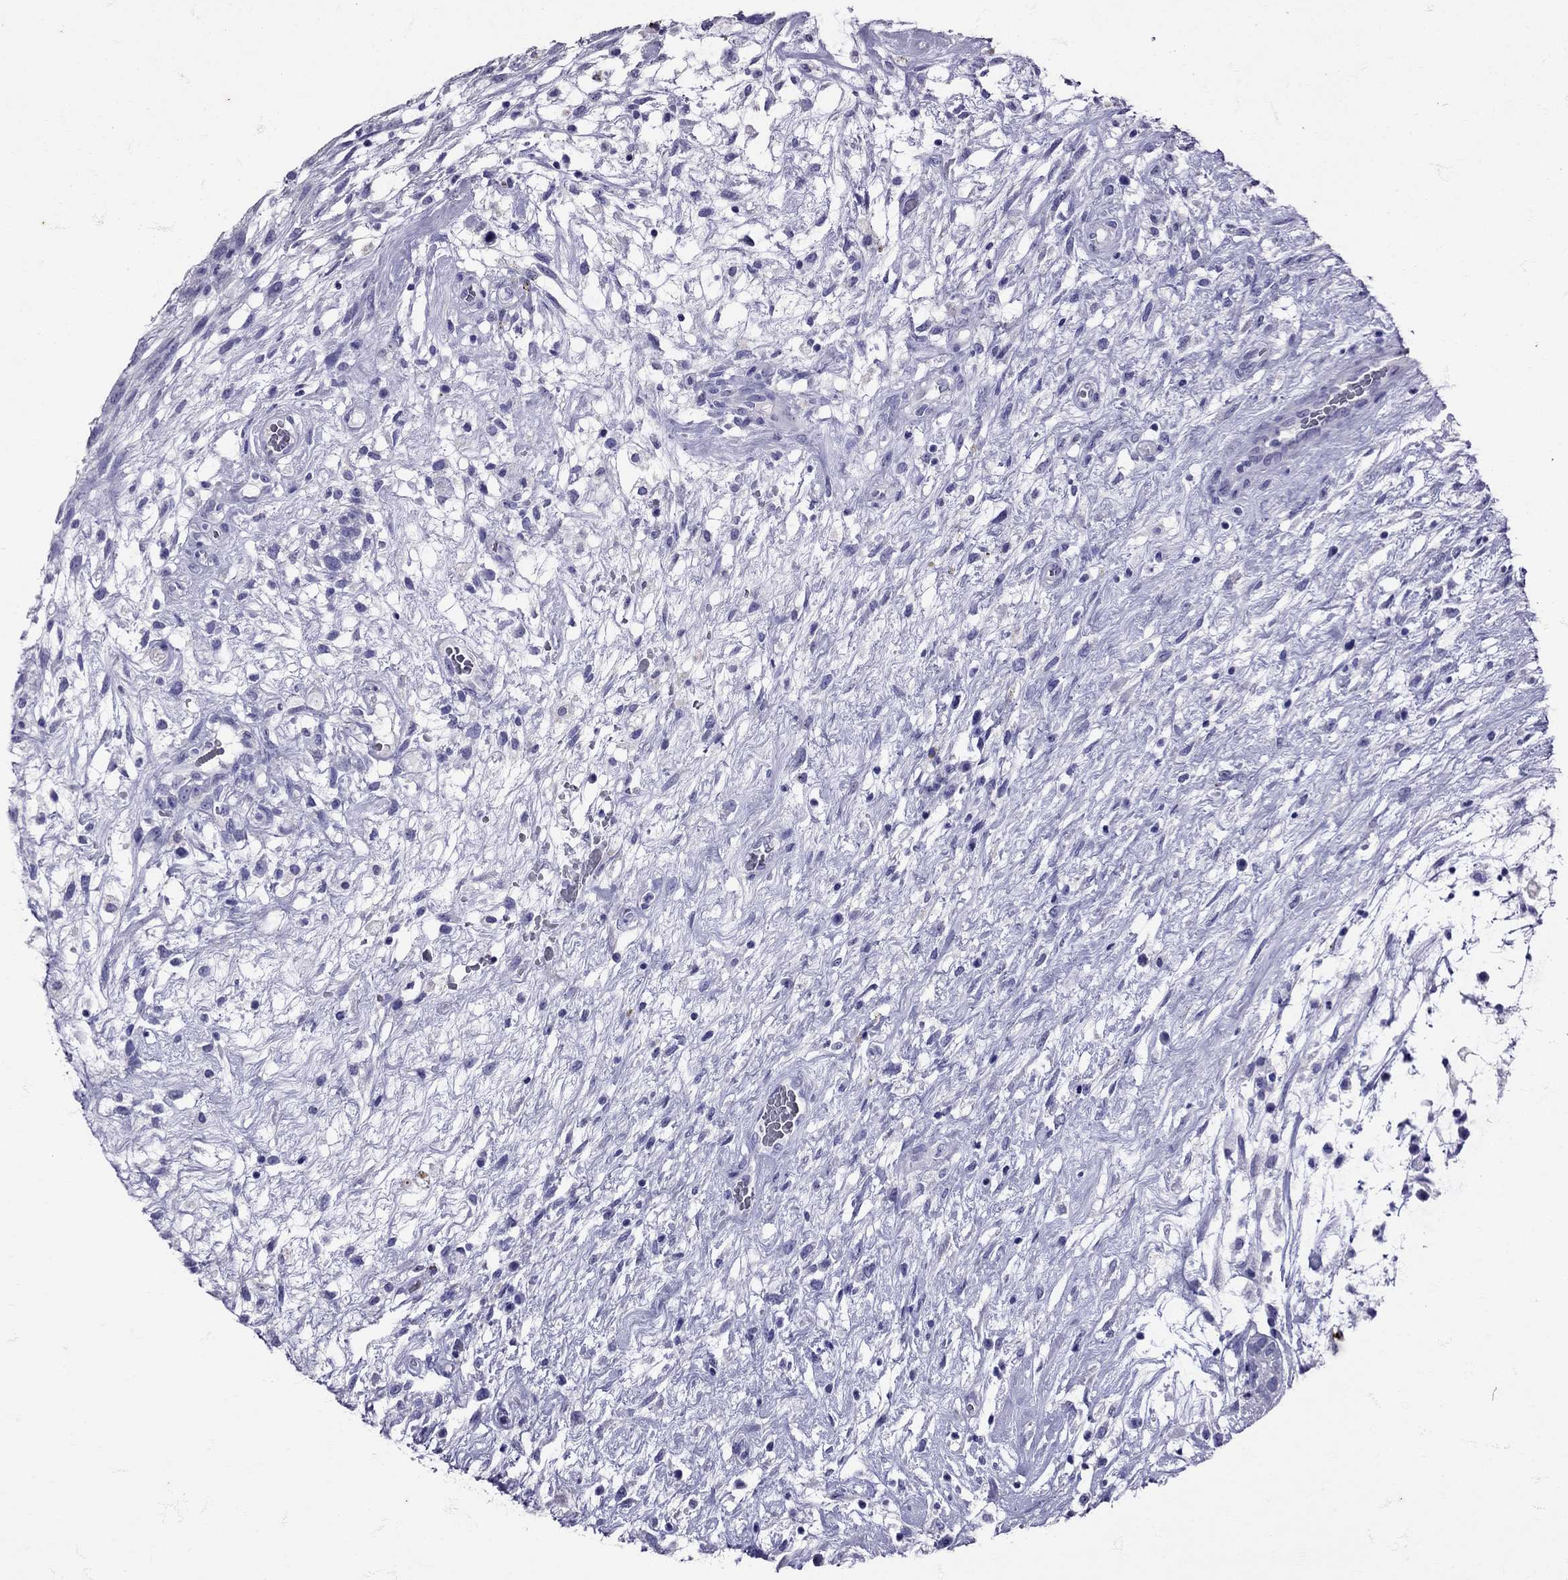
{"staining": {"intensity": "negative", "quantity": "none", "location": "none"}, "tissue": "testis cancer", "cell_type": "Tumor cells", "image_type": "cancer", "snomed": [{"axis": "morphology", "description": "Normal tissue, NOS"}, {"axis": "morphology", "description": "Carcinoma, Embryonal, NOS"}, {"axis": "topography", "description": "Testis"}], "caption": "IHC photomicrograph of testis cancer stained for a protein (brown), which displays no positivity in tumor cells.", "gene": "AVP", "patient": {"sex": "male", "age": 32}}